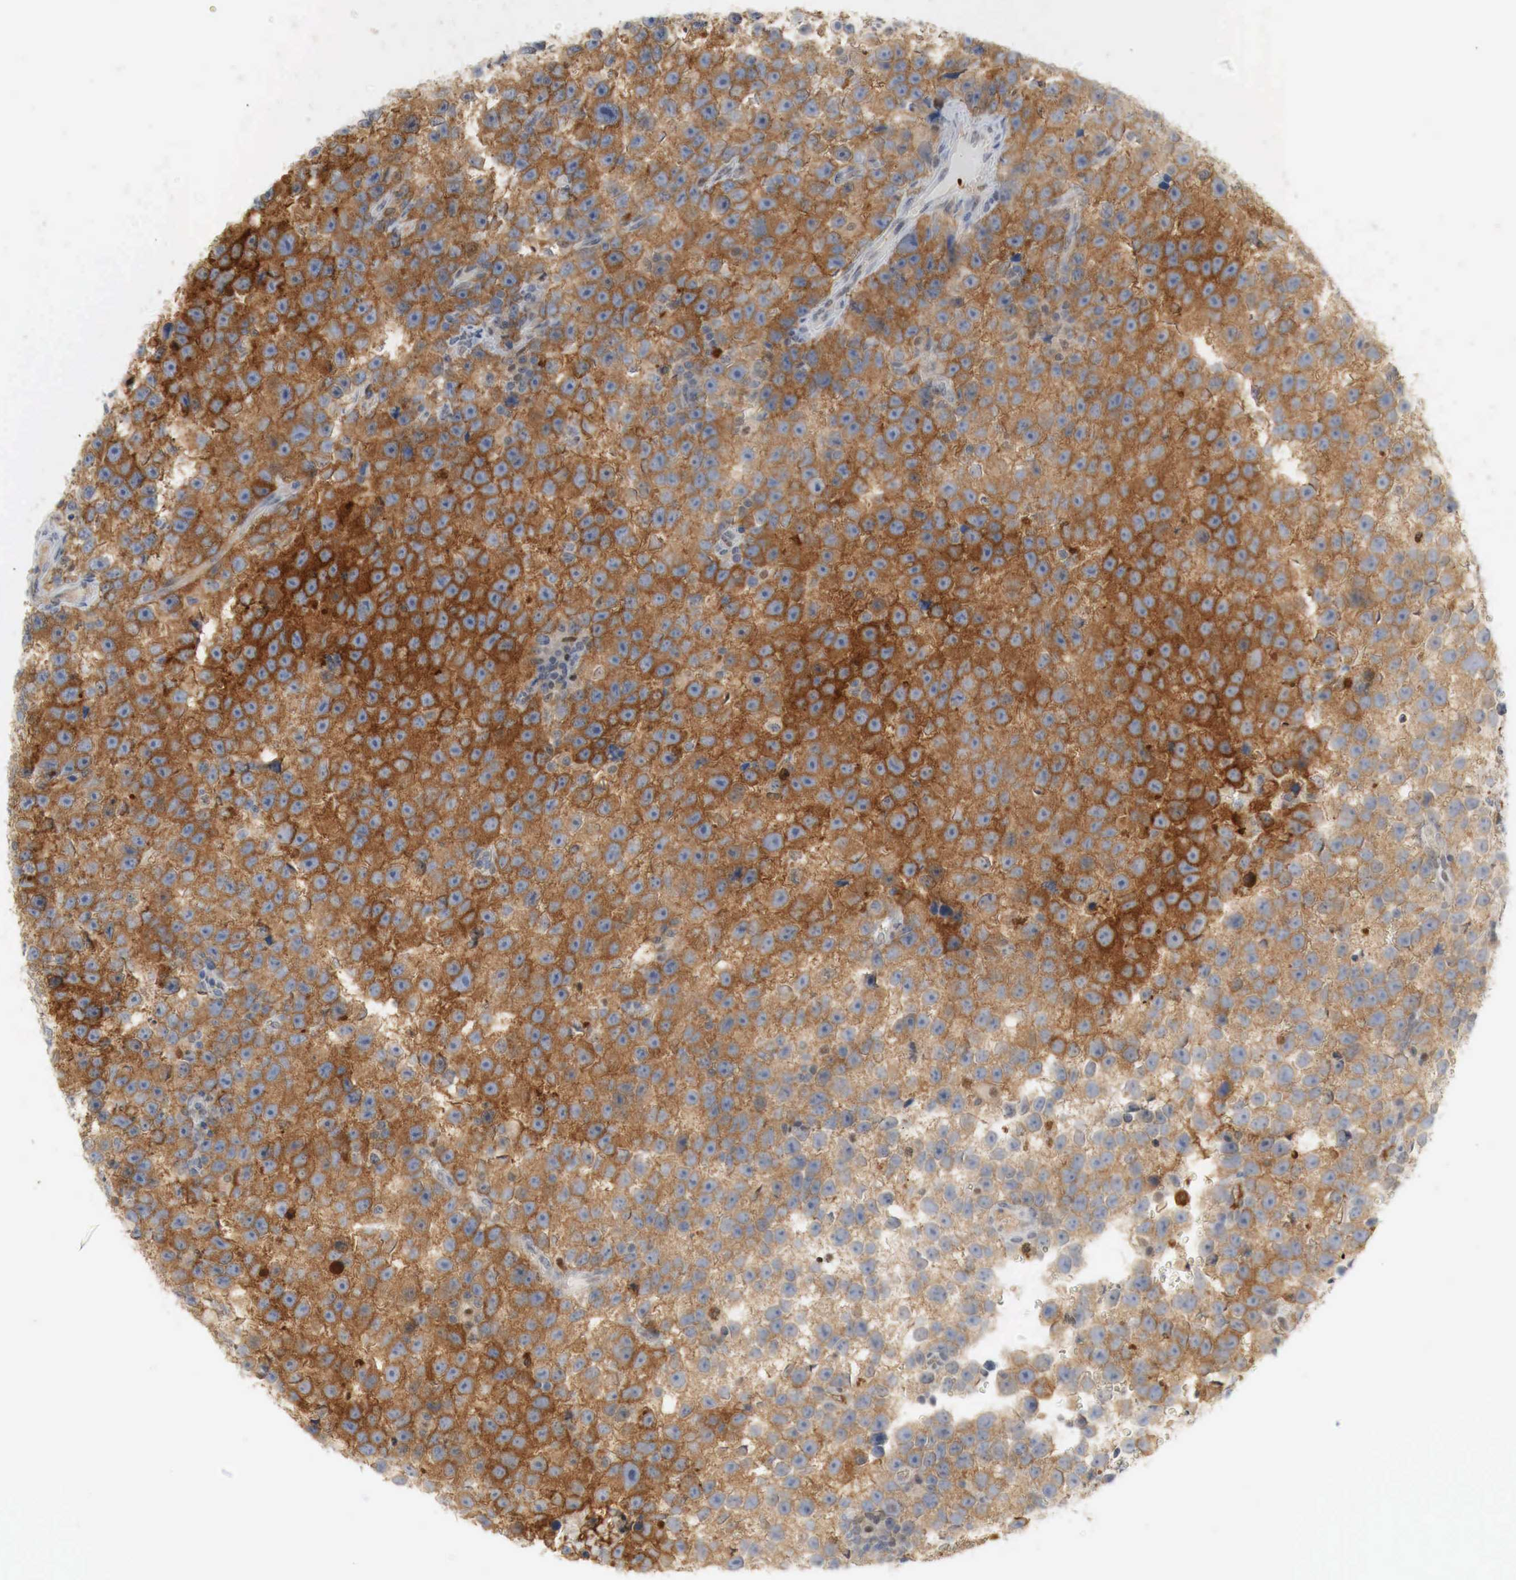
{"staining": {"intensity": "strong", "quantity": ">75%", "location": "cytoplasmic/membranous"}, "tissue": "testis cancer", "cell_type": "Tumor cells", "image_type": "cancer", "snomed": [{"axis": "morphology", "description": "Seminoma, NOS"}, {"axis": "topography", "description": "Testis"}], "caption": "The photomicrograph reveals staining of testis seminoma, revealing strong cytoplasmic/membranous protein staining (brown color) within tumor cells.", "gene": "MYC", "patient": {"sex": "male", "age": 33}}